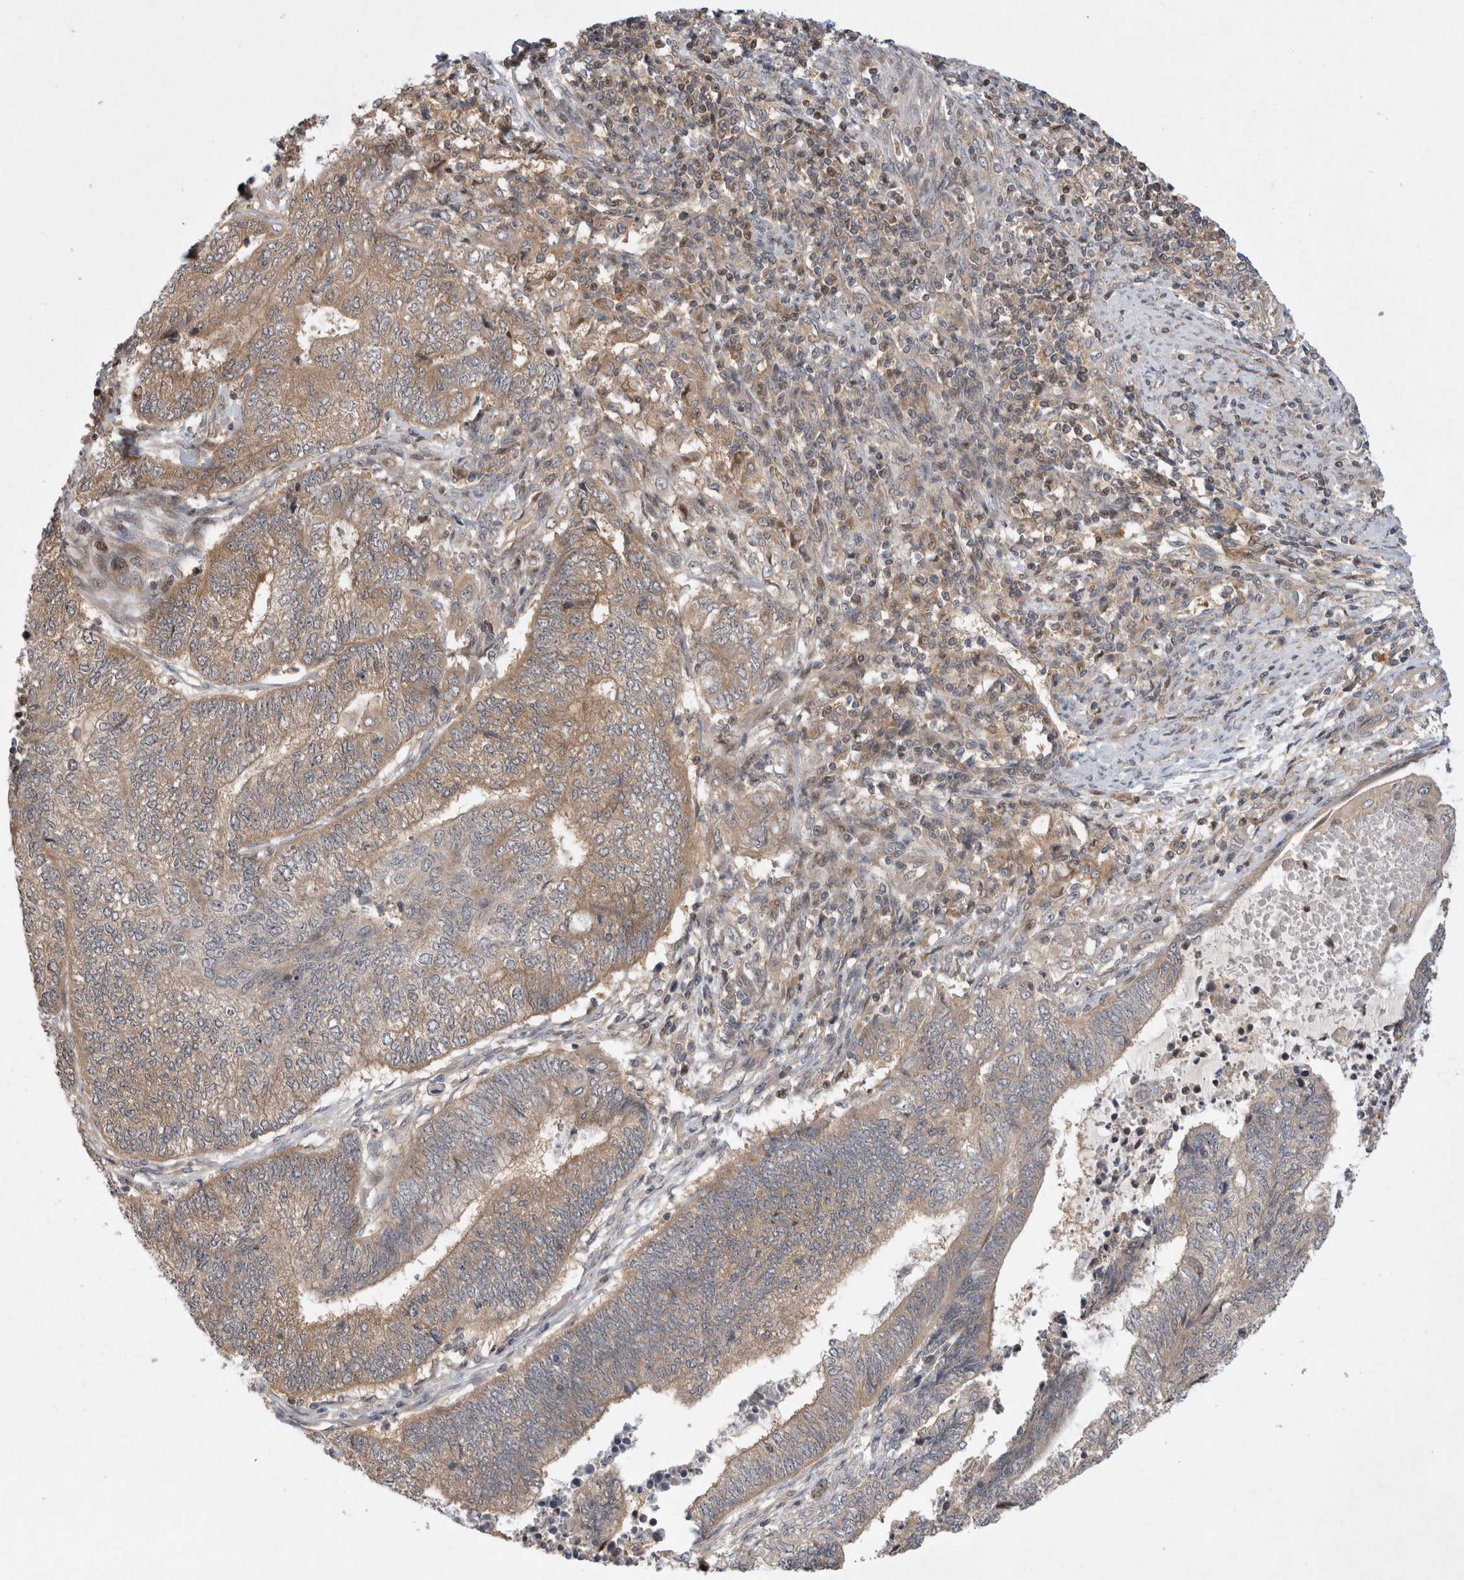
{"staining": {"intensity": "weak", "quantity": "25%-75%", "location": "cytoplasmic/membranous"}, "tissue": "endometrial cancer", "cell_type": "Tumor cells", "image_type": "cancer", "snomed": [{"axis": "morphology", "description": "Adenocarcinoma, NOS"}, {"axis": "topography", "description": "Uterus"}, {"axis": "topography", "description": "Endometrium"}], "caption": "The photomicrograph reveals a brown stain indicating the presence of a protein in the cytoplasmic/membranous of tumor cells in adenocarcinoma (endometrial). Immunohistochemistry (ihc) stains the protein in brown and the nuclei are stained blue.", "gene": "HTT", "patient": {"sex": "female", "age": 70}}